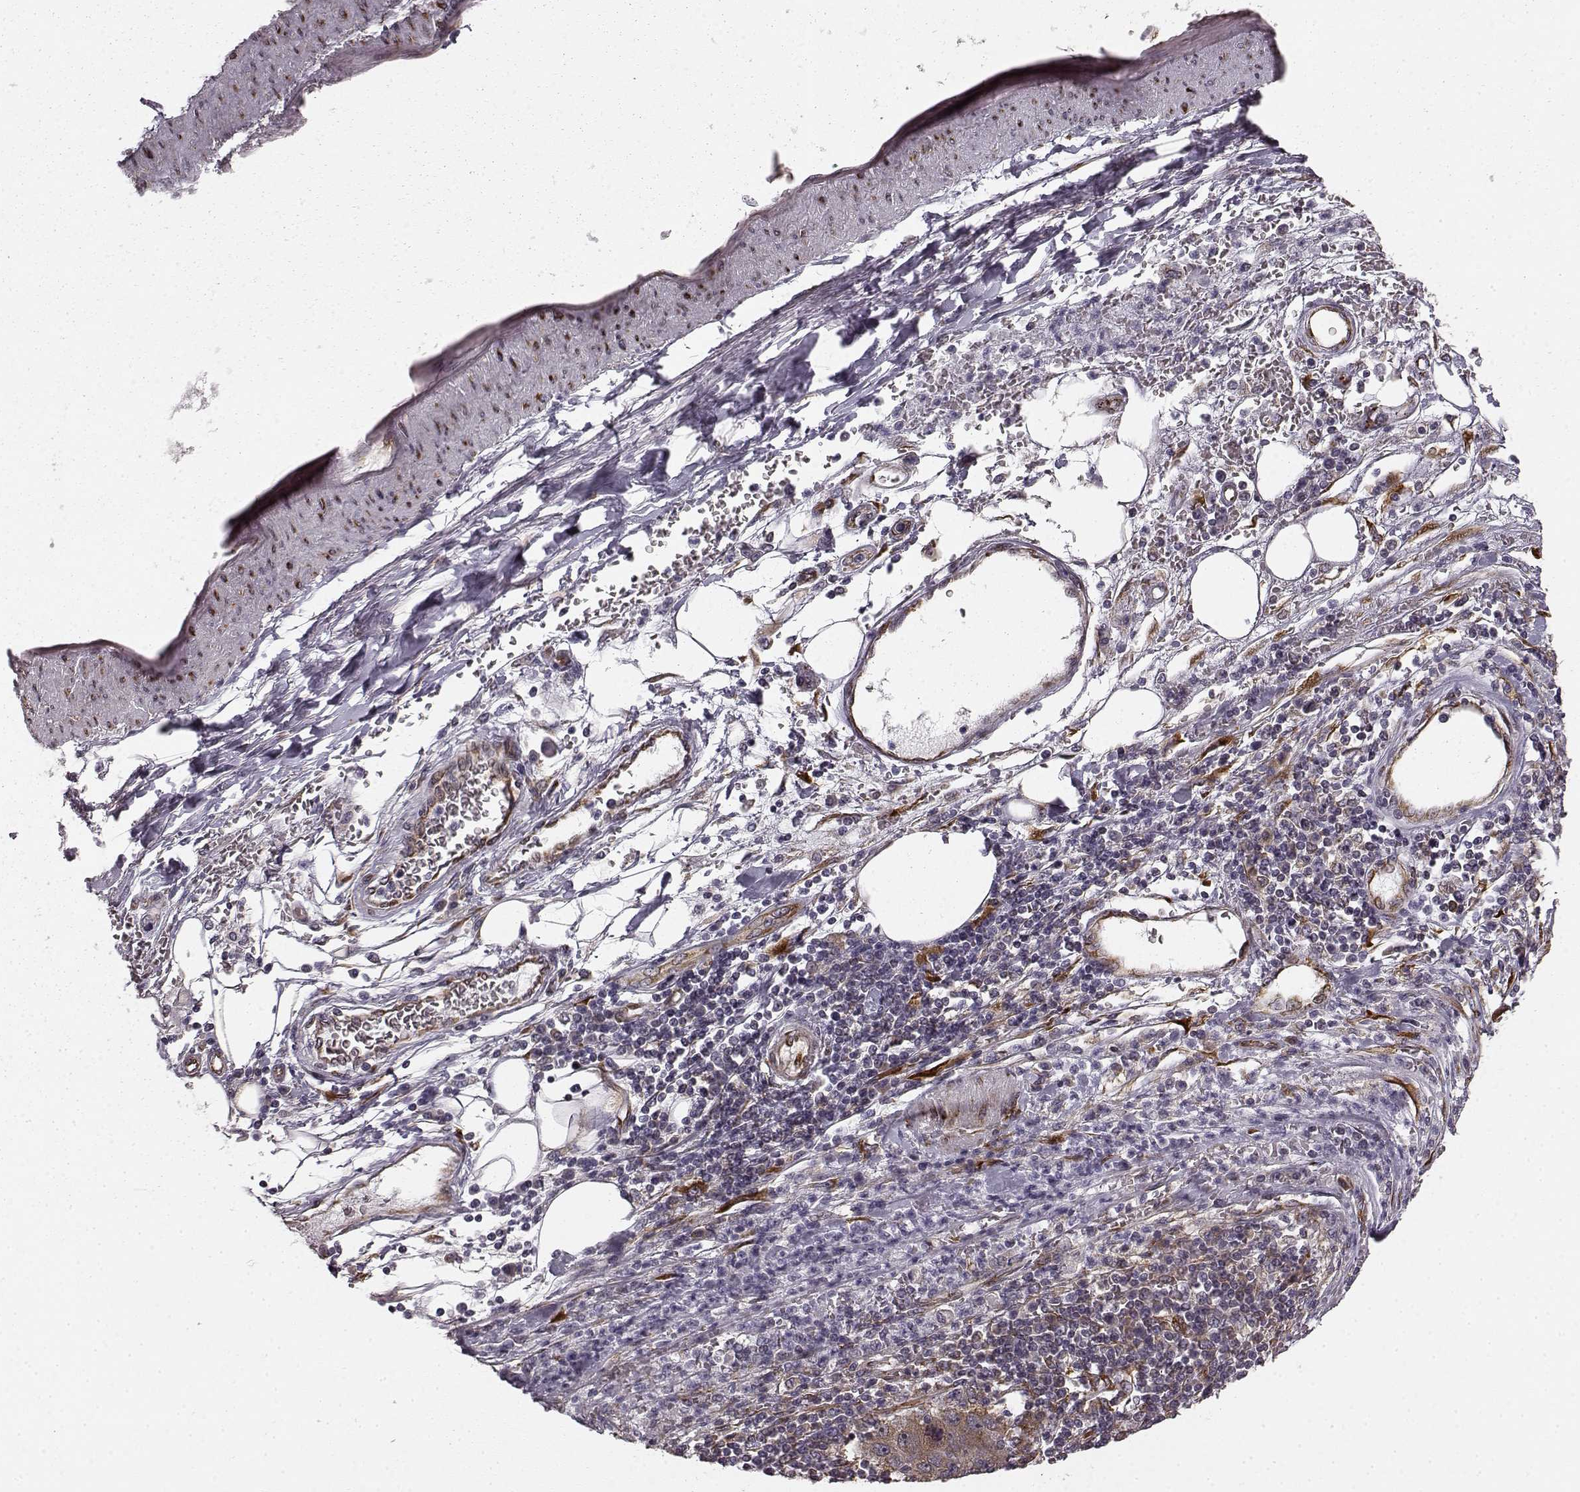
{"staining": {"intensity": "weak", "quantity": ">75%", "location": "cytoplasmic/membranous"}, "tissue": "pancreatic cancer", "cell_type": "Tumor cells", "image_type": "cancer", "snomed": [{"axis": "morphology", "description": "Adenocarcinoma, NOS"}, {"axis": "topography", "description": "Pancreas"}], "caption": "Immunohistochemistry (IHC) image of neoplastic tissue: pancreatic adenocarcinoma stained using IHC demonstrates low levels of weak protein expression localized specifically in the cytoplasmic/membranous of tumor cells, appearing as a cytoplasmic/membranous brown color.", "gene": "TMEM14A", "patient": {"sex": "female", "age": 61}}